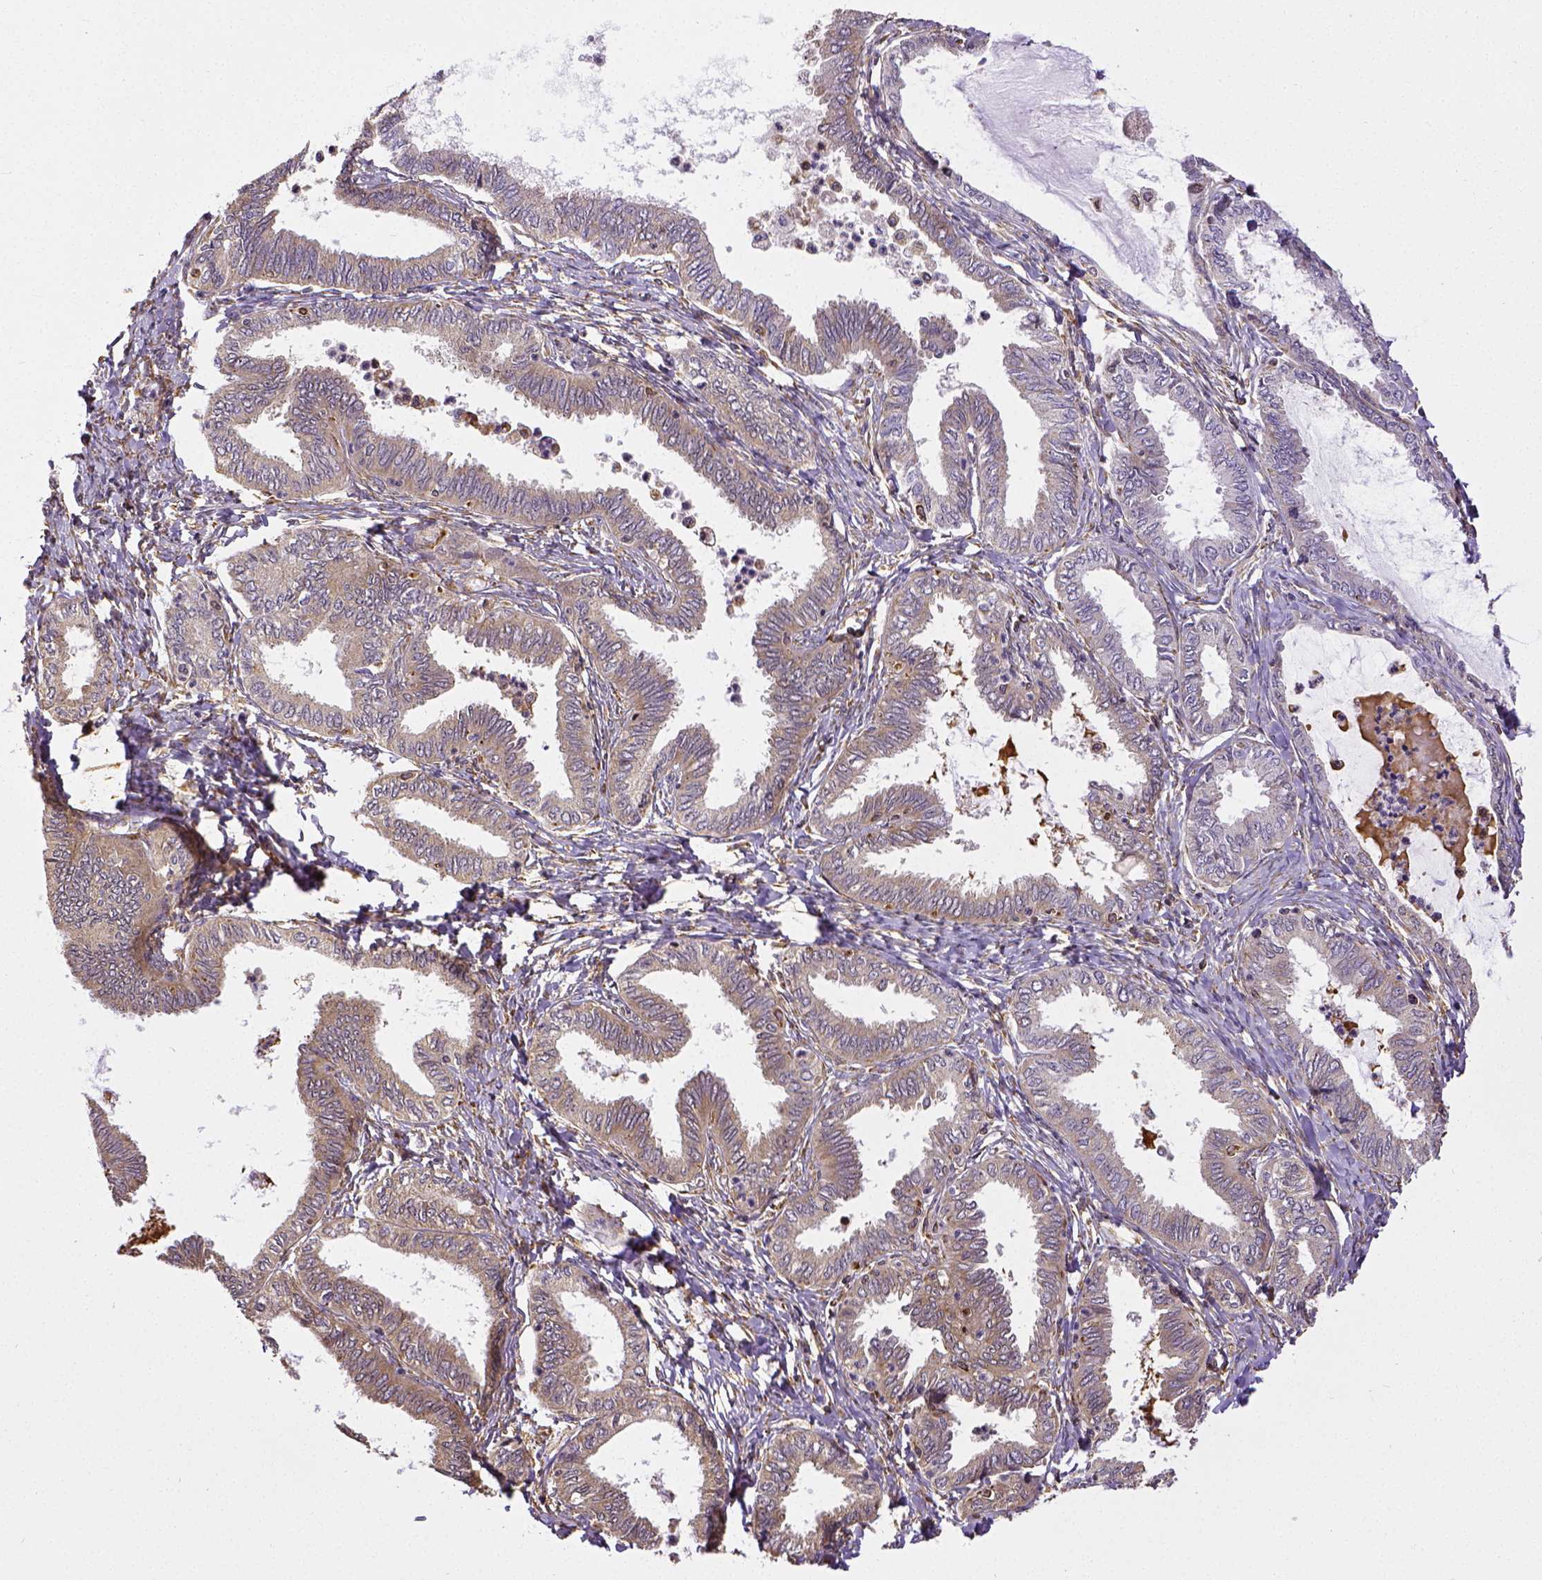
{"staining": {"intensity": "weak", "quantity": "25%-75%", "location": "cytoplasmic/membranous"}, "tissue": "ovarian cancer", "cell_type": "Tumor cells", "image_type": "cancer", "snomed": [{"axis": "morphology", "description": "Carcinoma, endometroid"}, {"axis": "topography", "description": "Ovary"}], "caption": "A brown stain highlights weak cytoplasmic/membranous staining of a protein in ovarian cancer (endometroid carcinoma) tumor cells.", "gene": "MTDH", "patient": {"sex": "female", "age": 70}}